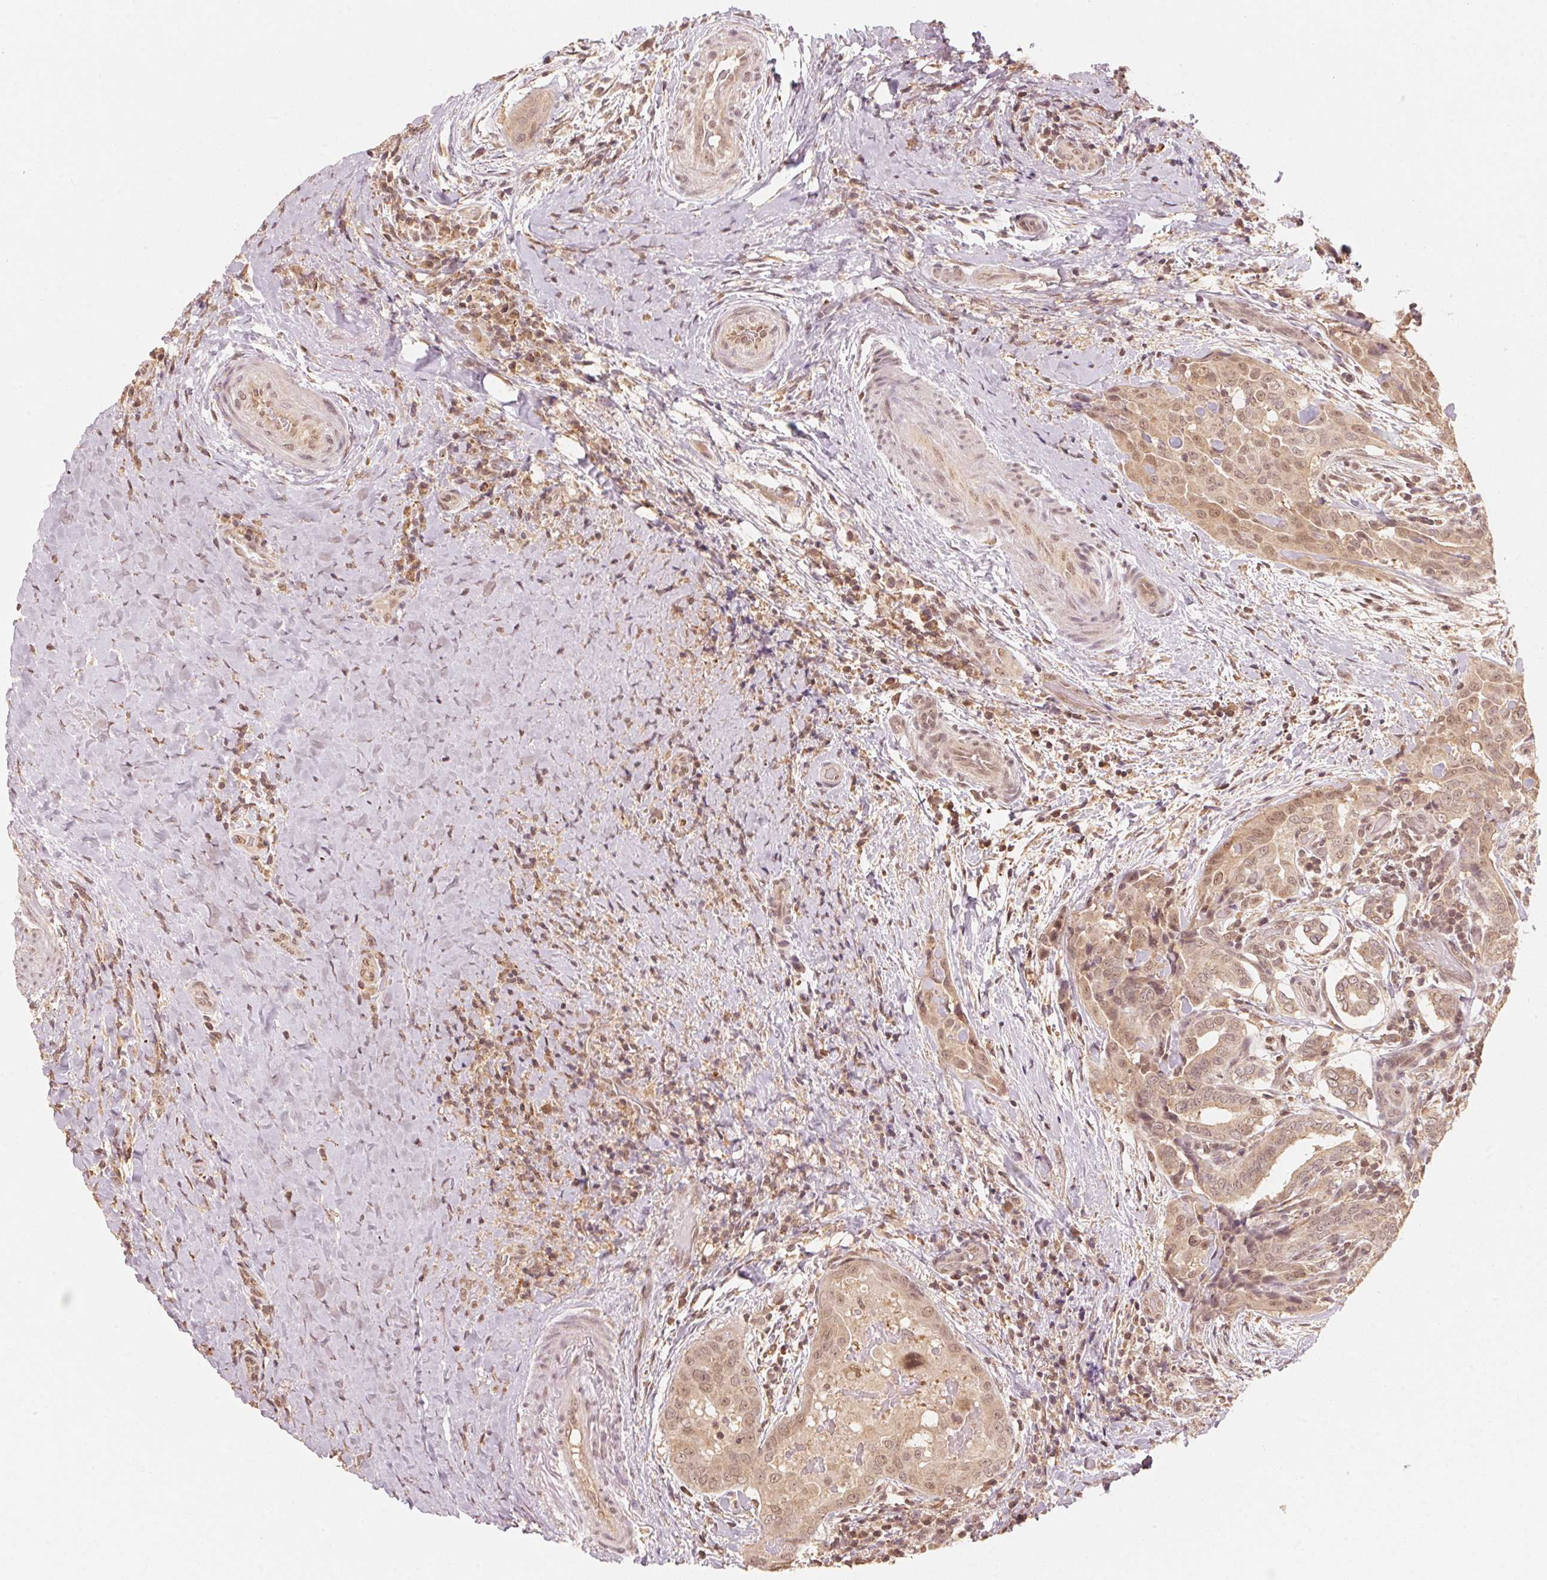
{"staining": {"intensity": "weak", "quantity": ">75%", "location": "cytoplasmic/membranous,nuclear"}, "tissue": "thyroid cancer", "cell_type": "Tumor cells", "image_type": "cancer", "snomed": [{"axis": "morphology", "description": "Papillary adenocarcinoma, NOS"}, {"axis": "morphology", "description": "Papillary adenoma metastatic"}, {"axis": "topography", "description": "Thyroid gland"}], "caption": "An image of human thyroid cancer stained for a protein shows weak cytoplasmic/membranous and nuclear brown staining in tumor cells.", "gene": "C2orf73", "patient": {"sex": "female", "age": 50}}